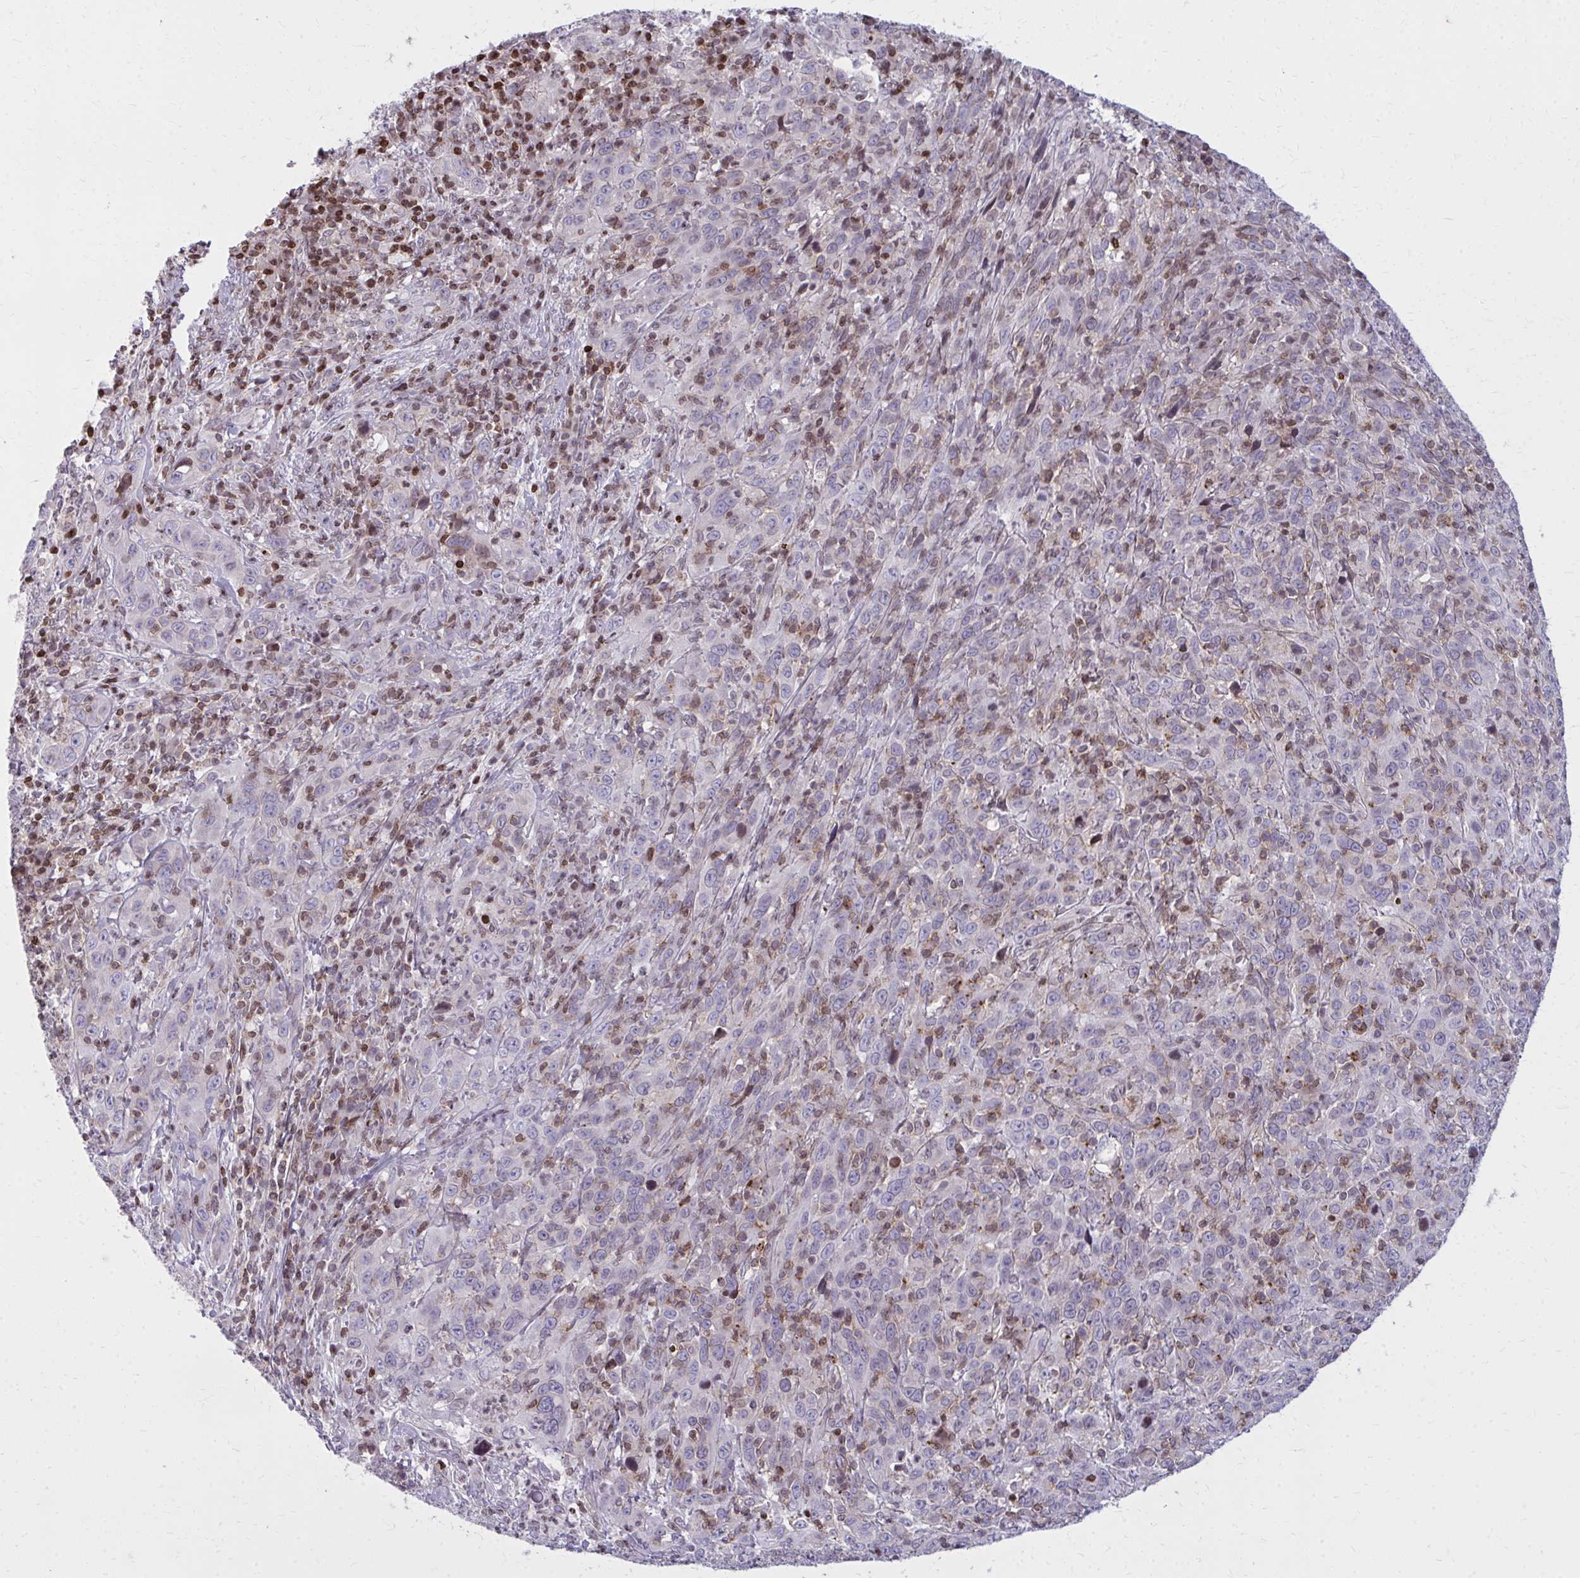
{"staining": {"intensity": "negative", "quantity": "none", "location": "none"}, "tissue": "cervical cancer", "cell_type": "Tumor cells", "image_type": "cancer", "snomed": [{"axis": "morphology", "description": "Squamous cell carcinoma, NOS"}, {"axis": "topography", "description": "Cervix"}], "caption": "Immunohistochemical staining of squamous cell carcinoma (cervical) reveals no significant staining in tumor cells. Brightfield microscopy of IHC stained with DAB (3,3'-diaminobenzidine) (brown) and hematoxylin (blue), captured at high magnification.", "gene": "AP5M1", "patient": {"sex": "female", "age": 46}}